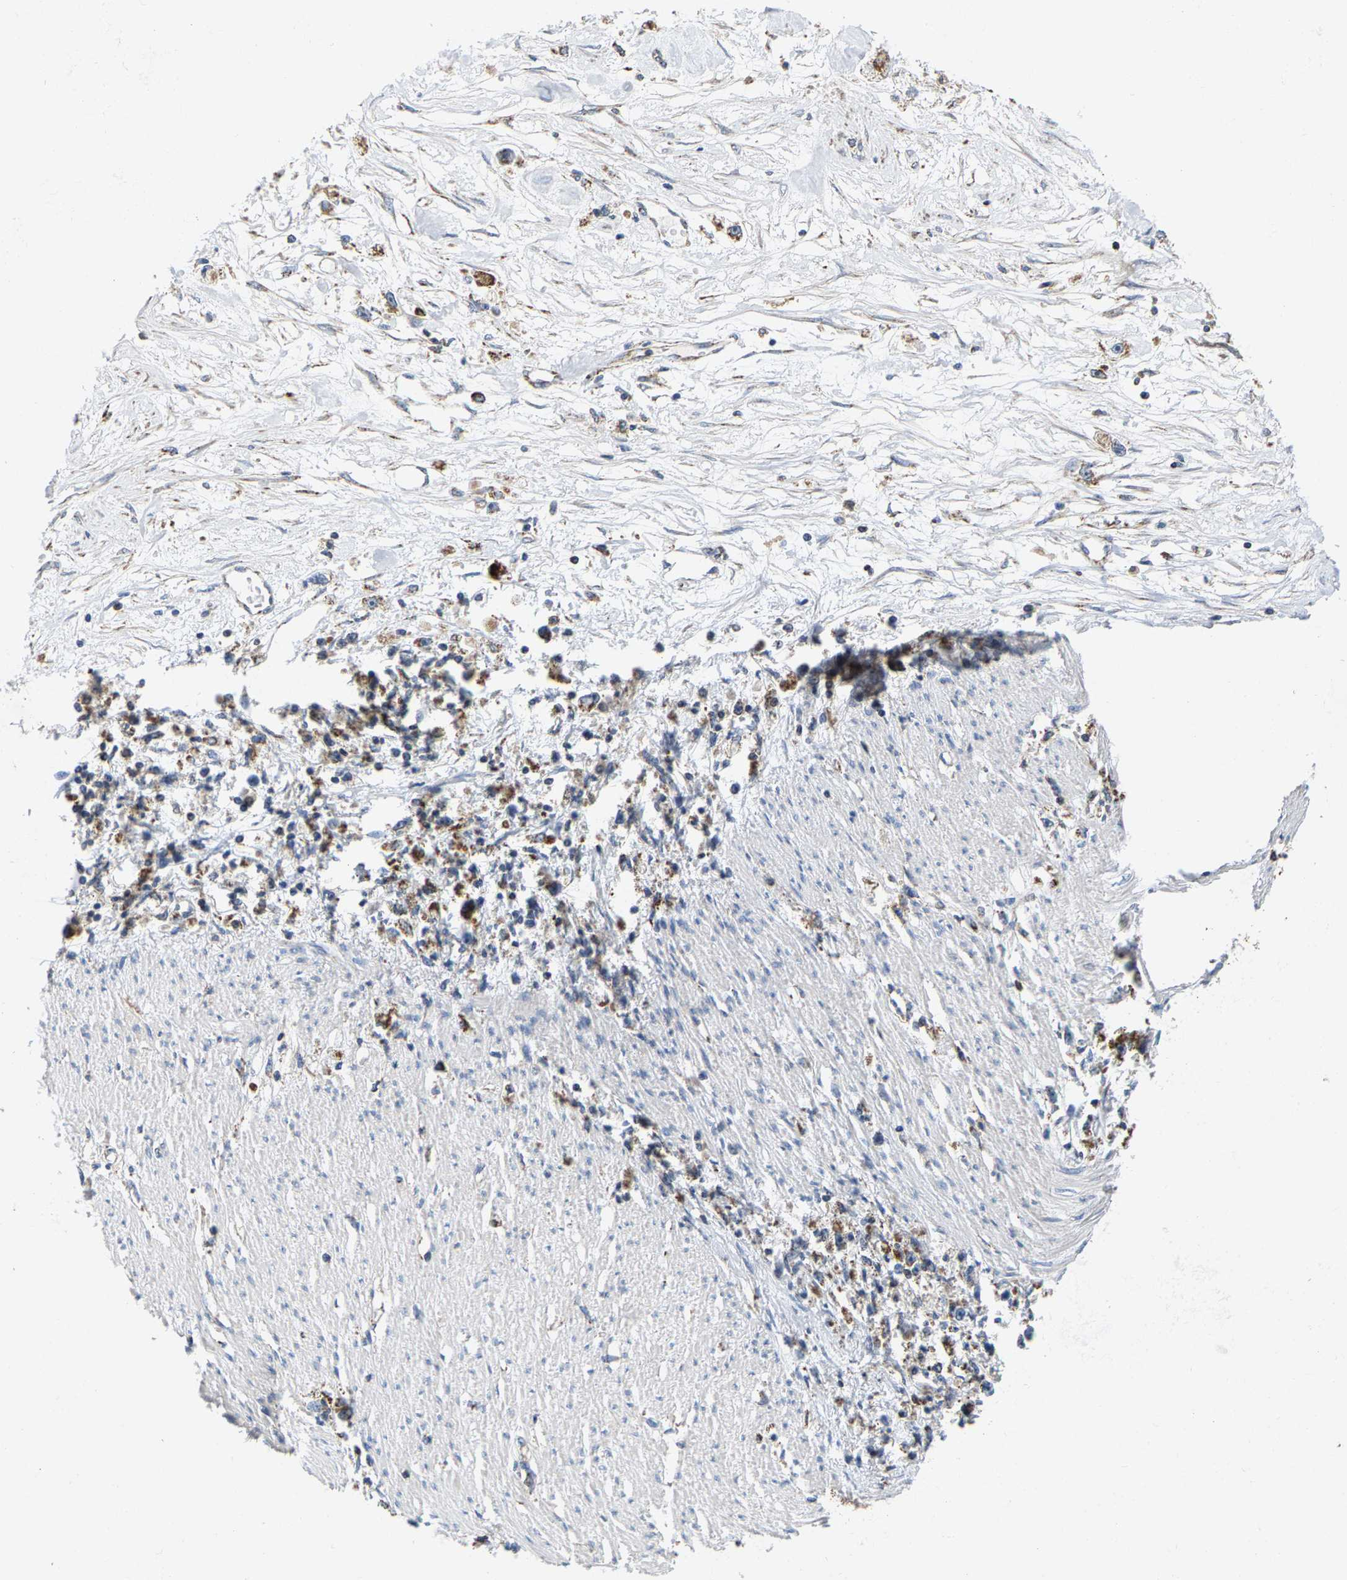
{"staining": {"intensity": "moderate", "quantity": ">75%", "location": "cytoplasmic/membranous"}, "tissue": "stomach cancer", "cell_type": "Tumor cells", "image_type": "cancer", "snomed": [{"axis": "morphology", "description": "Adenocarcinoma, NOS"}, {"axis": "topography", "description": "Stomach"}], "caption": "Immunohistochemistry histopathology image of neoplastic tissue: human stomach cancer (adenocarcinoma) stained using IHC displays medium levels of moderate protein expression localized specifically in the cytoplasmic/membranous of tumor cells, appearing as a cytoplasmic/membranous brown color.", "gene": "SHMT2", "patient": {"sex": "female", "age": 59}}